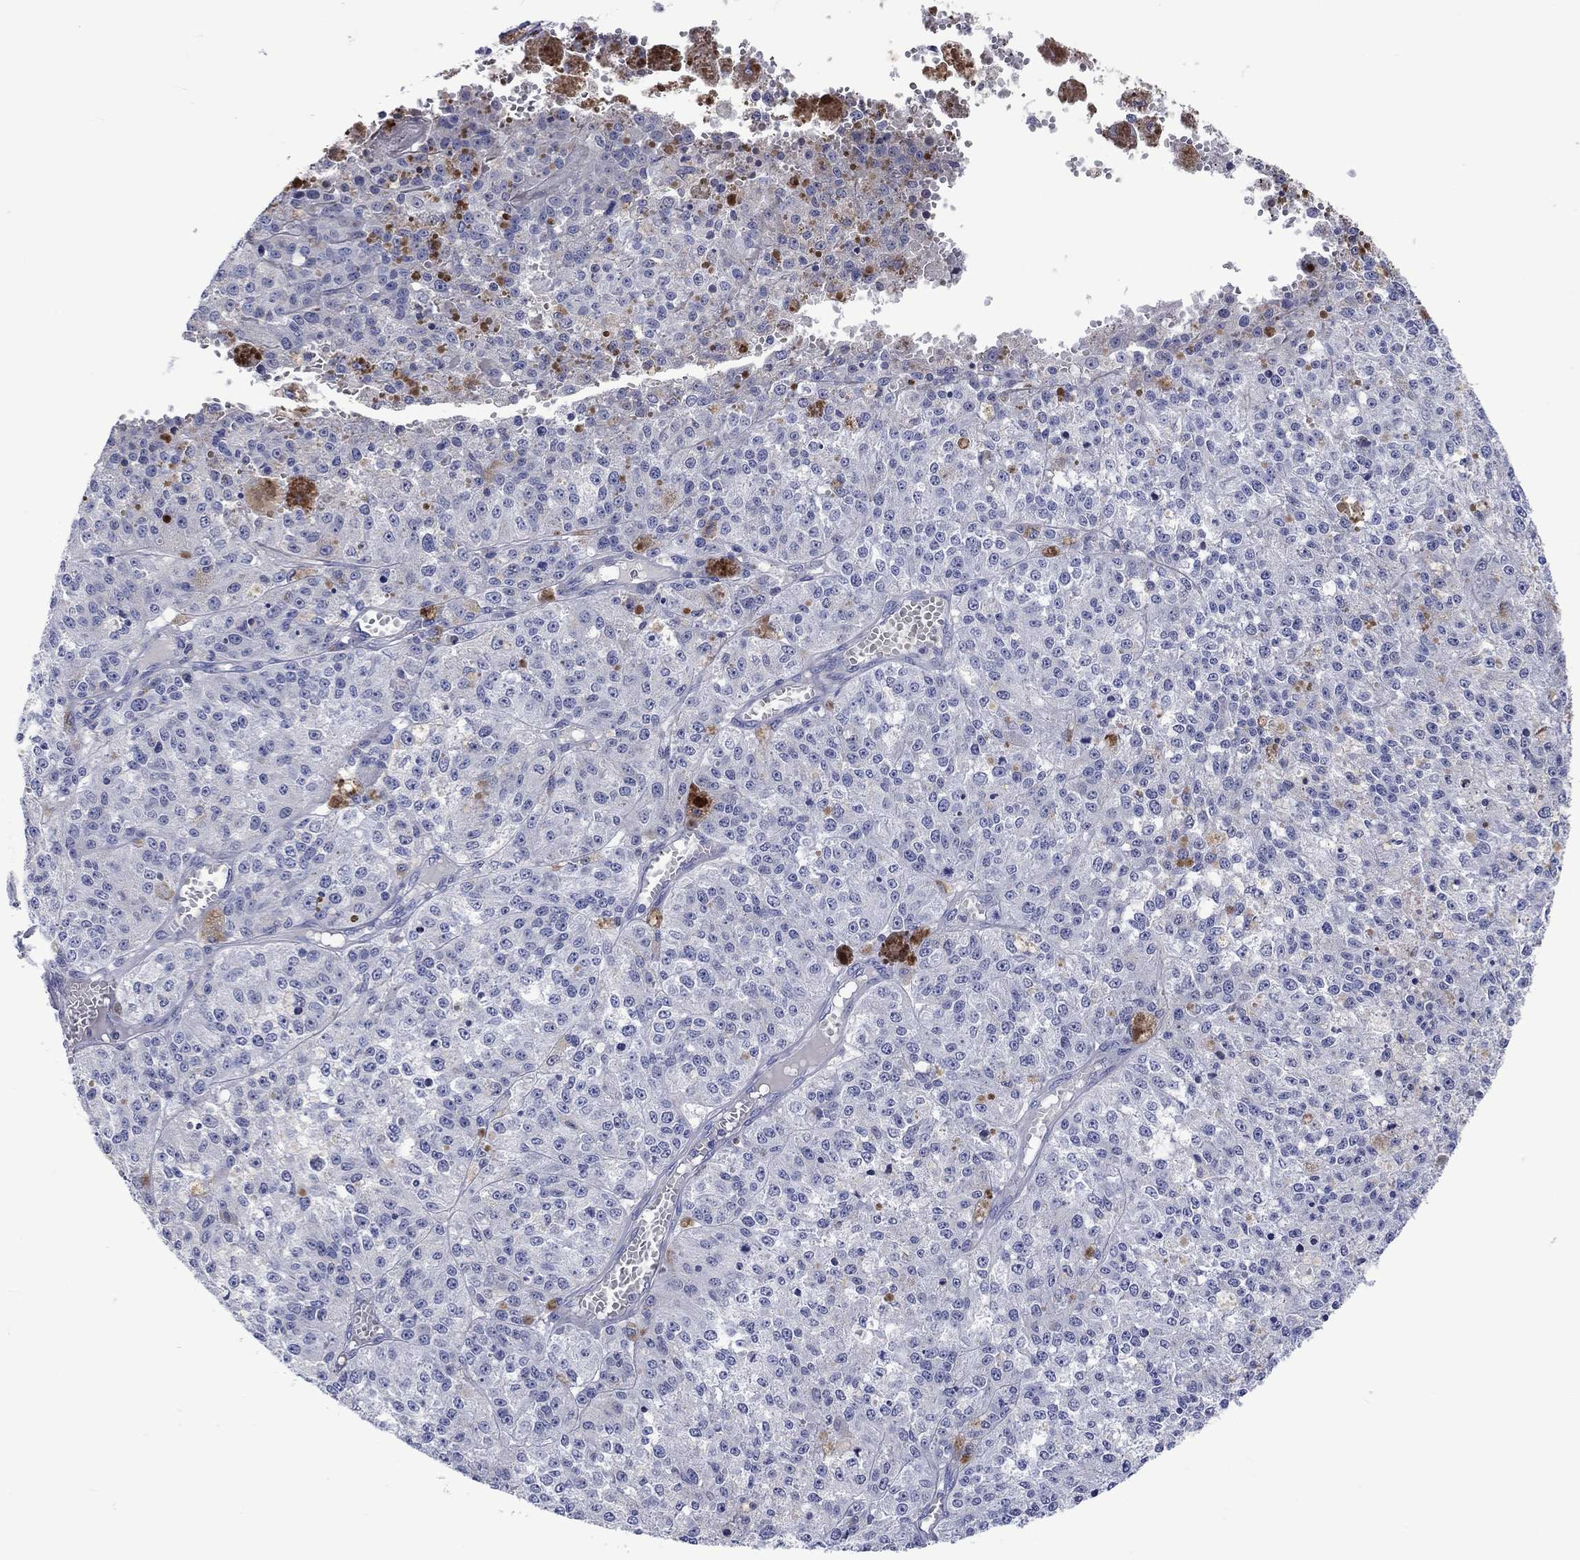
{"staining": {"intensity": "negative", "quantity": "none", "location": "none"}, "tissue": "melanoma", "cell_type": "Tumor cells", "image_type": "cancer", "snomed": [{"axis": "morphology", "description": "Malignant melanoma, Metastatic site"}, {"axis": "topography", "description": "Lymph node"}], "caption": "The histopathology image demonstrates no significant positivity in tumor cells of malignant melanoma (metastatic site). (Brightfield microscopy of DAB (3,3'-diaminobenzidine) IHC at high magnification).", "gene": "TOMM20L", "patient": {"sex": "female", "age": 64}}